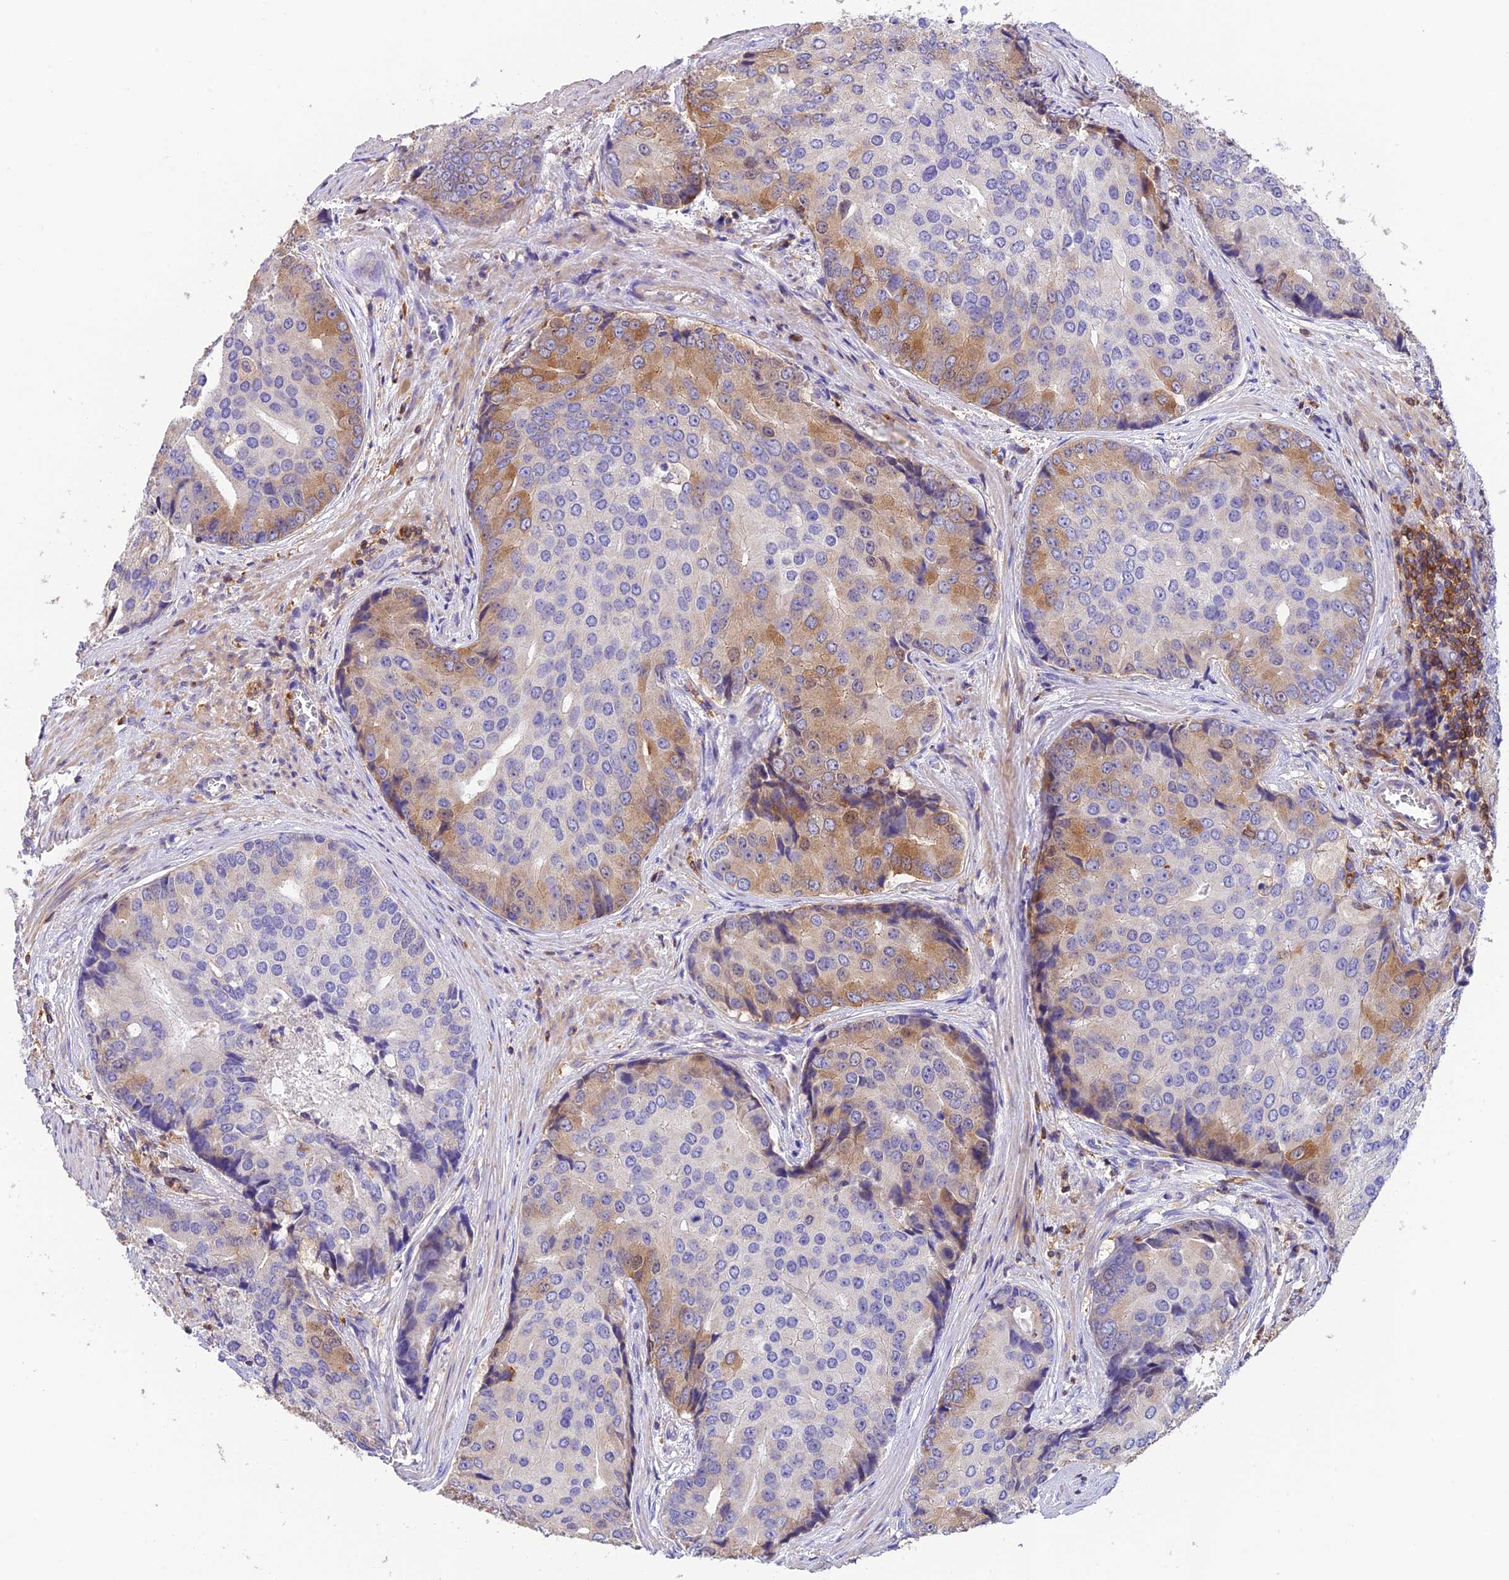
{"staining": {"intensity": "moderate", "quantity": "<25%", "location": "cytoplasmic/membranous"}, "tissue": "prostate cancer", "cell_type": "Tumor cells", "image_type": "cancer", "snomed": [{"axis": "morphology", "description": "Adenocarcinoma, High grade"}, {"axis": "topography", "description": "Prostate"}], "caption": "Adenocarcinoma (high-grade) (prostate) was stained to show a protein in brown. There is low levels of moderate cytoplasmic/membranous positivity in about <25% of tumor cells. (DAB IHC with brightfield microscopy, high magnification).", "gene": "LPXN", "patient": {"sex": "male", "age": 62}}